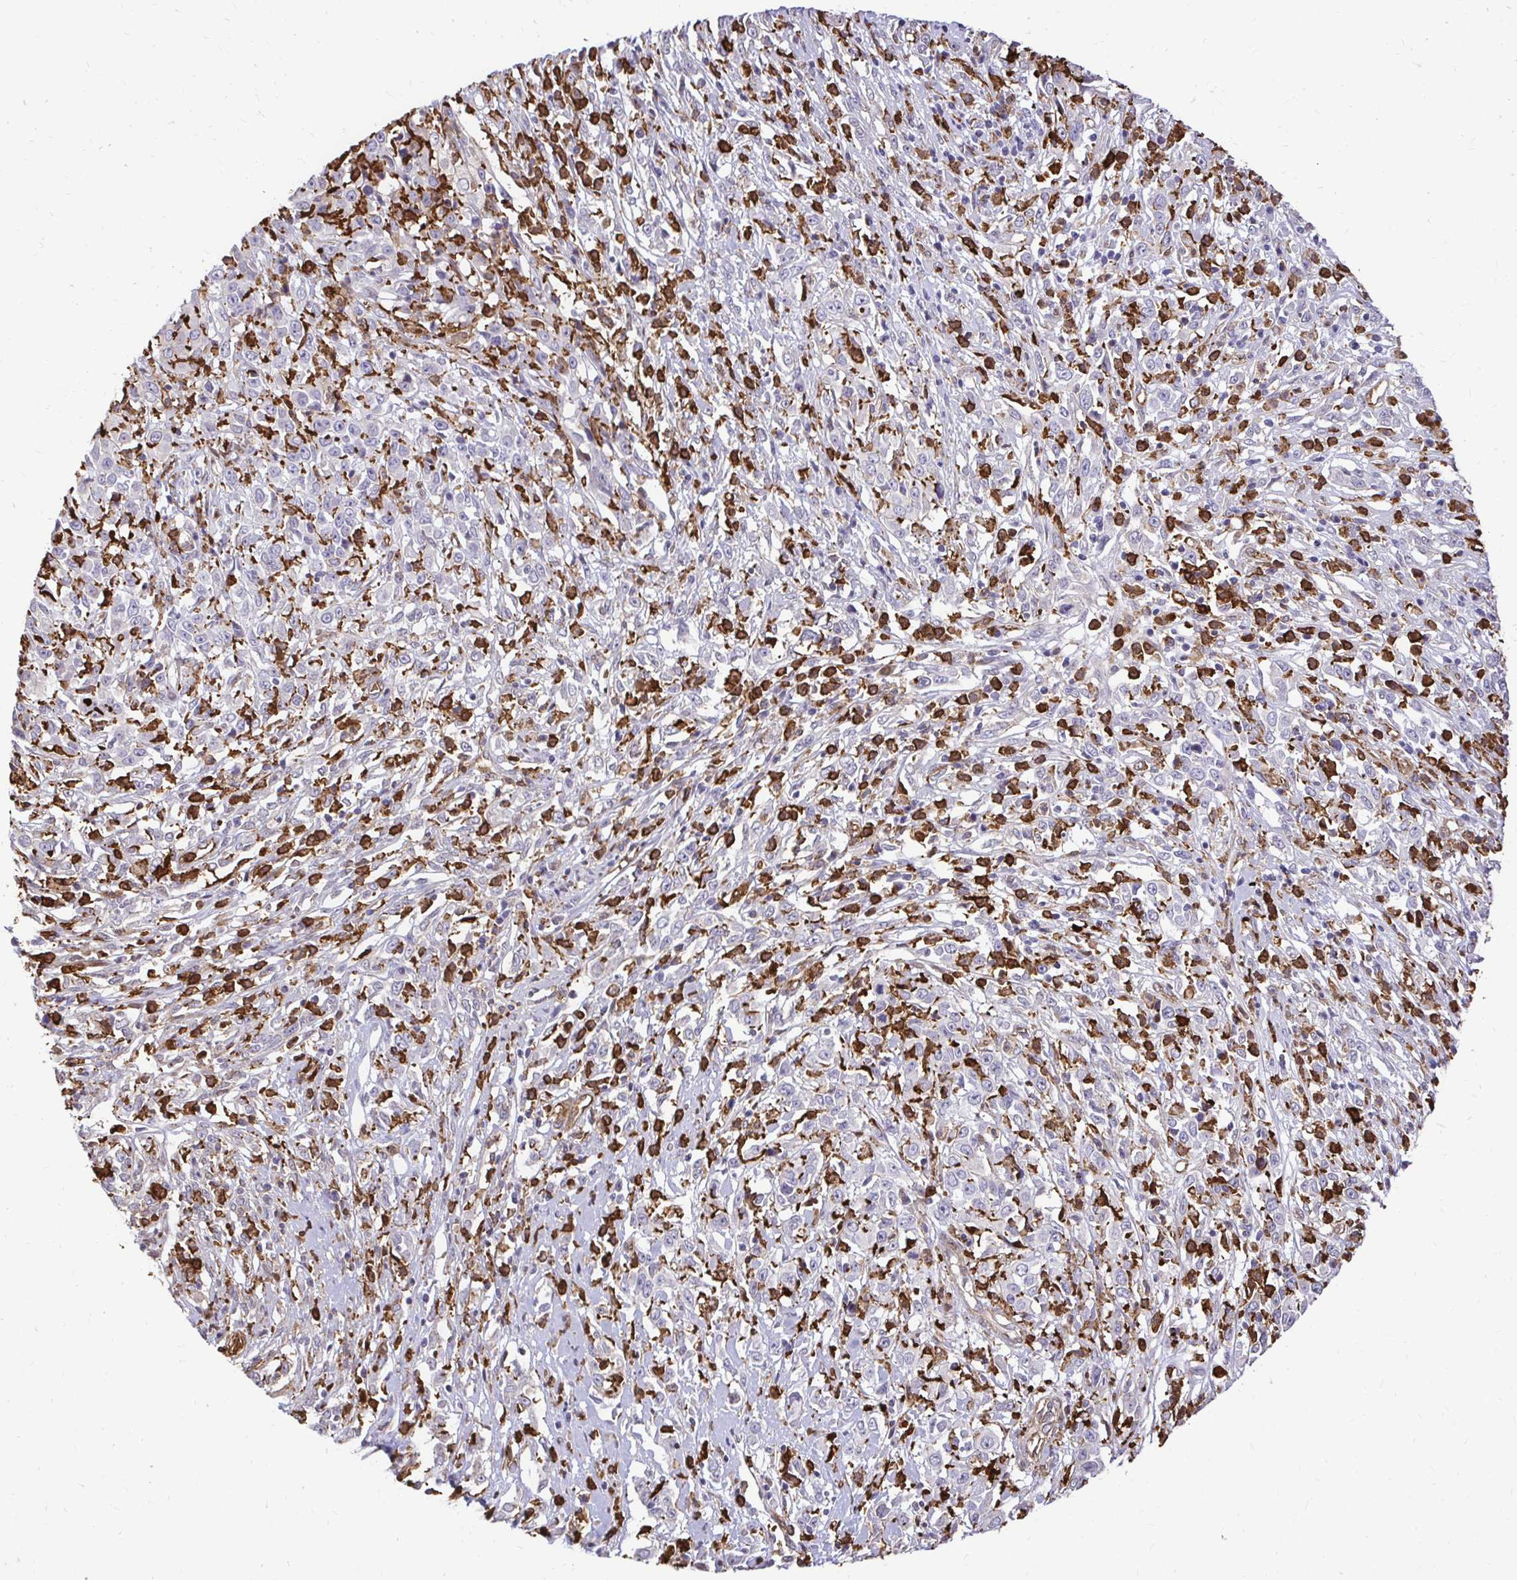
{"staining": {"intensity": "negative", "quantity": "none", "location": "none"}, "tissue": "cervical cancer", "cell_type": "Tumor cells", "image_type": "cancer", "snomed": [{"axis": "morphology", "description": "Adenocarcinoma, NOS"}, {"axis": "topography", "description": "Cervix"}], "caption": "DAB immunohistochemical staining of cervical adenocarcinoma demonstrates no significant expression in tumor cells.", "gene": "GSN", "patient": {"sex": "female", "age": 40}}